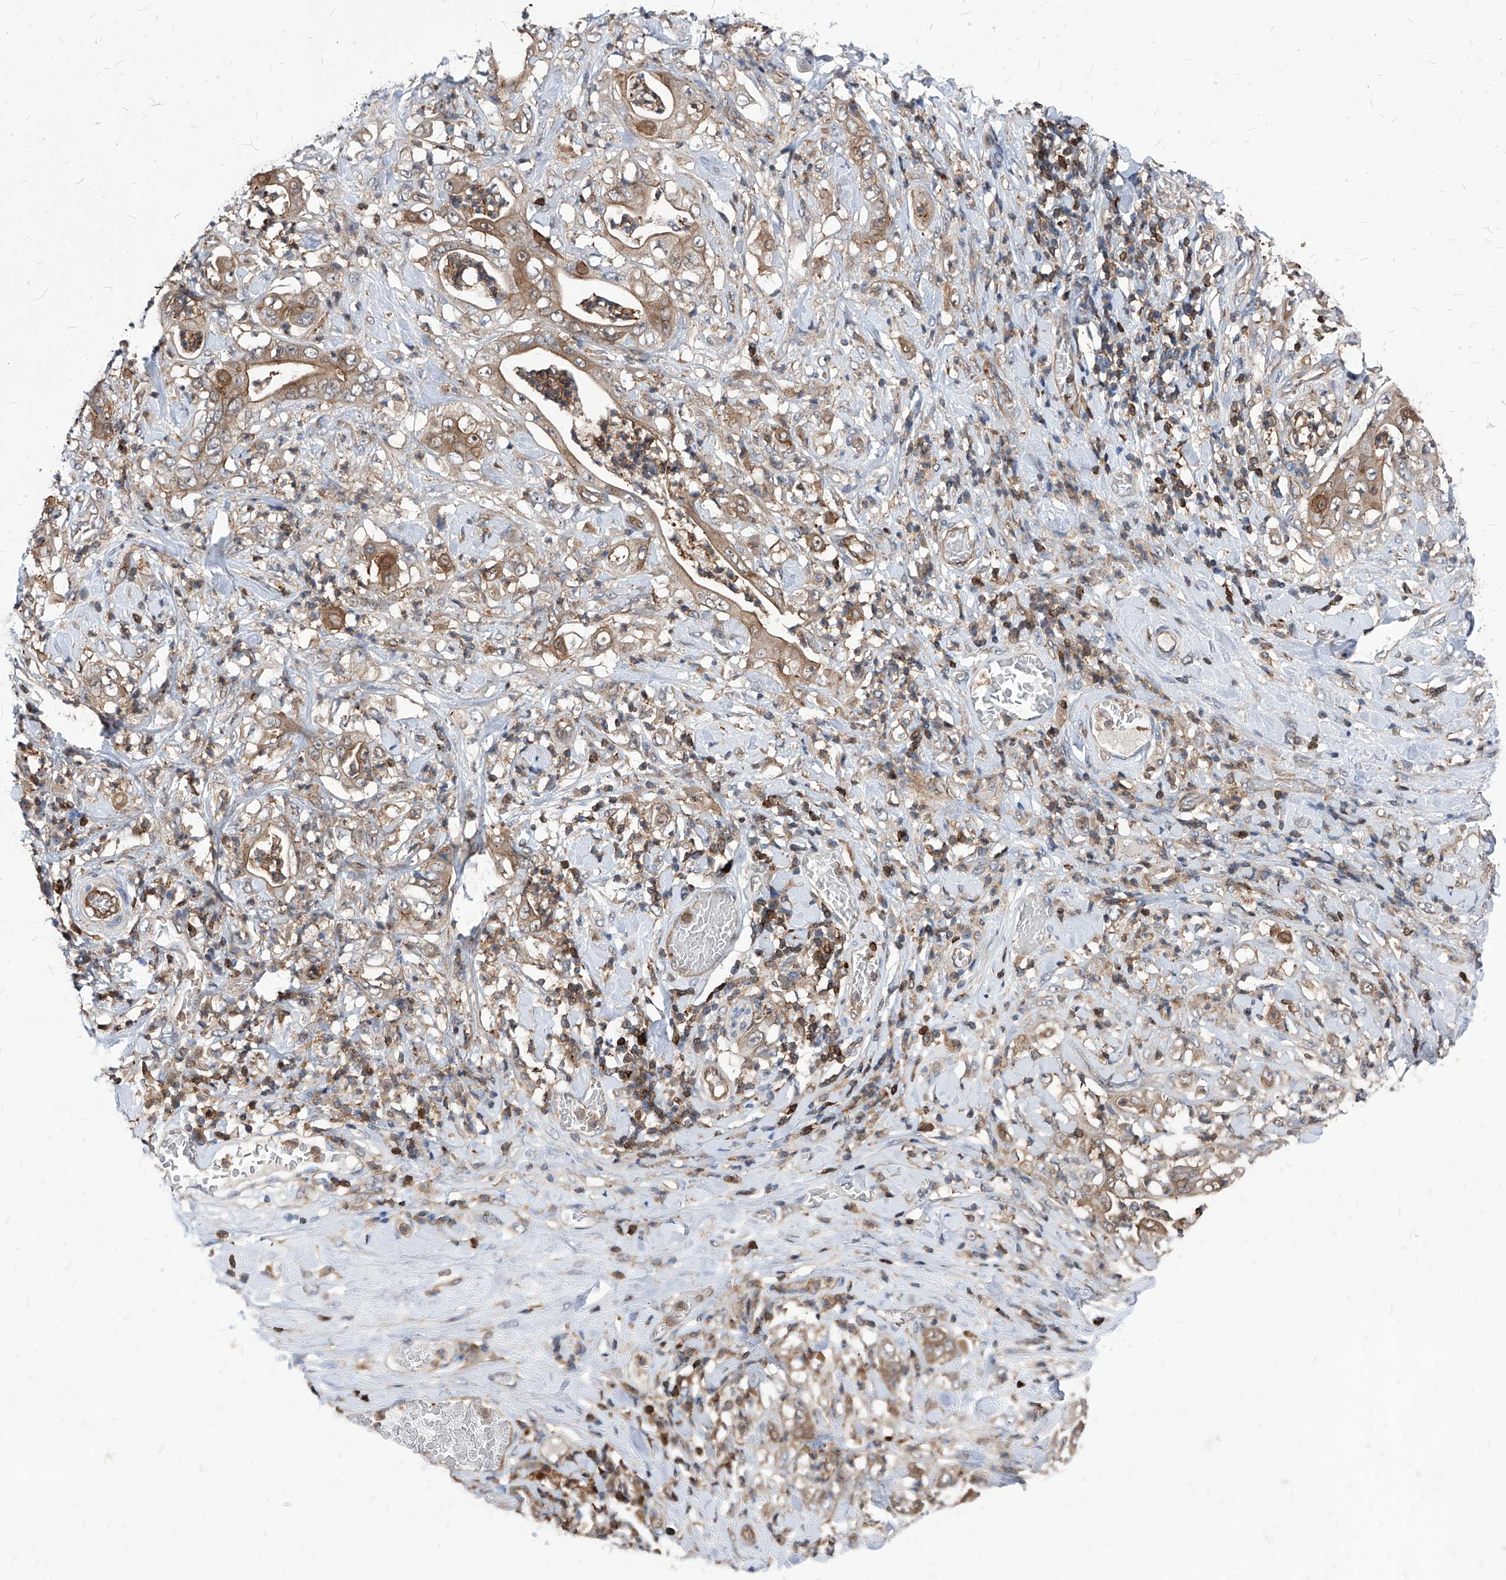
{"staining": {"intensity": "moderate", "quantity": "25%-75%", "location": "cytoplasmic/membranous"}, "tissue": "stomach cancer", "cell_type": "Tumor cells", "image_type": "cancer", "snomed": [{"axis": "morphology", "description": "Adenocarcinoma, NOS"}, {"axis": "topography", "description": "Stomach"}], "caption": "Immunohistochemical staining of human adenocarcinoma (stomach) reveals medium levels of moderate cytoplasmic/membranous protein expression in approximately 25%-75% of tumor cells. The protein is stained brown, and the nuclei are stained in blue (DAB IHC with brightfield microscopy, high magnification).", "gene": "ABRACL", "patient": {"sex": "female", "age": 73}}